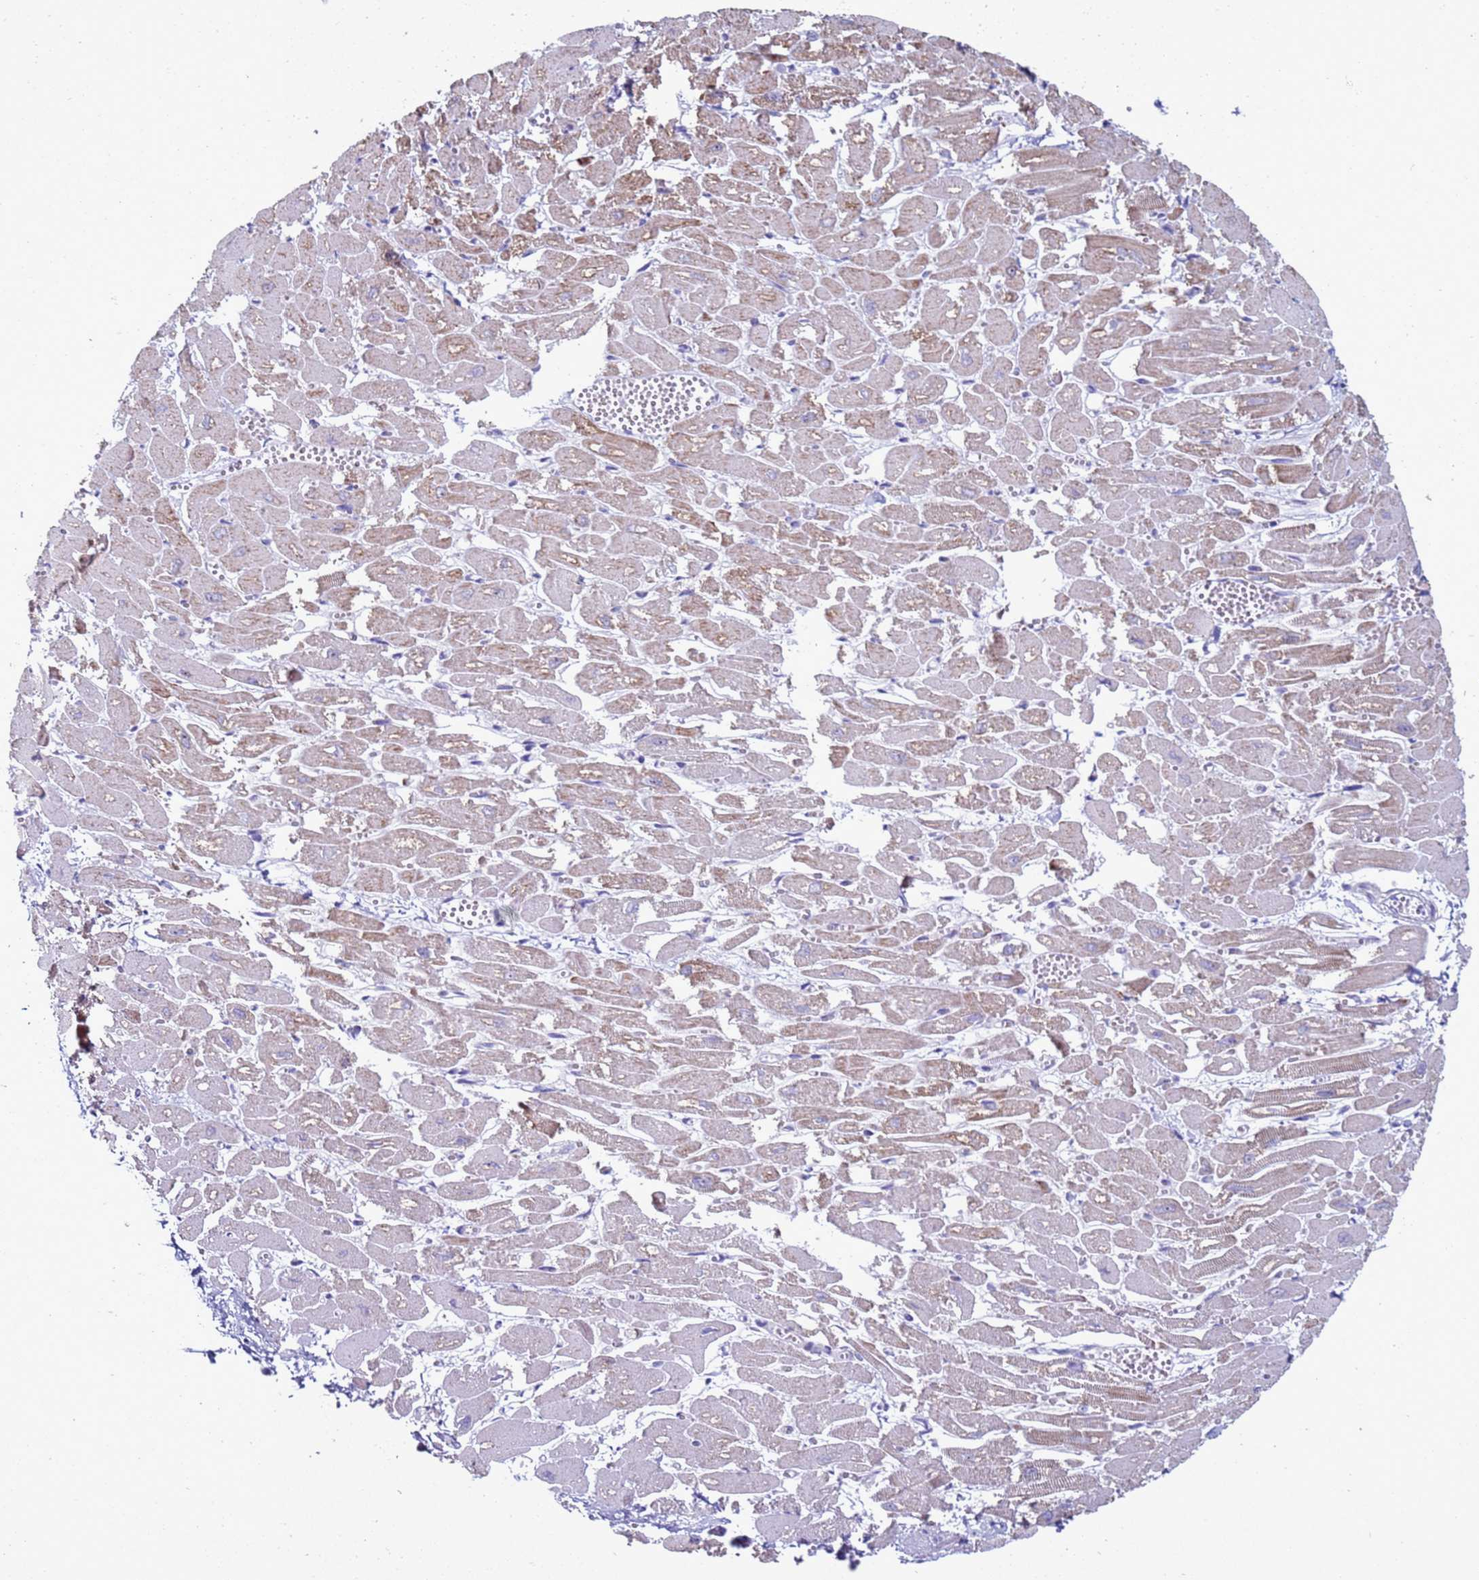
{"staining": {"intensity": "moderate", "quantity": "25%-75%", "location": "cytoplasmic/membranous"}, "tissue": "heart muscle", "cell_type": "Cardiomyocytes", "image_type": "normal", "snomed": [{"axis": "morphology", "description": "Normal tissue, NOS"}, {"axis": "topography", "description": "Heart"}], "caption": "Cardiomyocytes demonstrate medium levels of moderate cytoplasmic/membranous positivity in approximately 25%-75% of cells in benign heart muscle. The staining was performed using DAB (3,3'-diaminobenzidine) to visualize the protein expression in brown, while the nuclei were stained in blue with hematoxylin (Magnification: 20x).", "gene": "ABHD17B", "patient": {"sex": "male", "age": 54}}